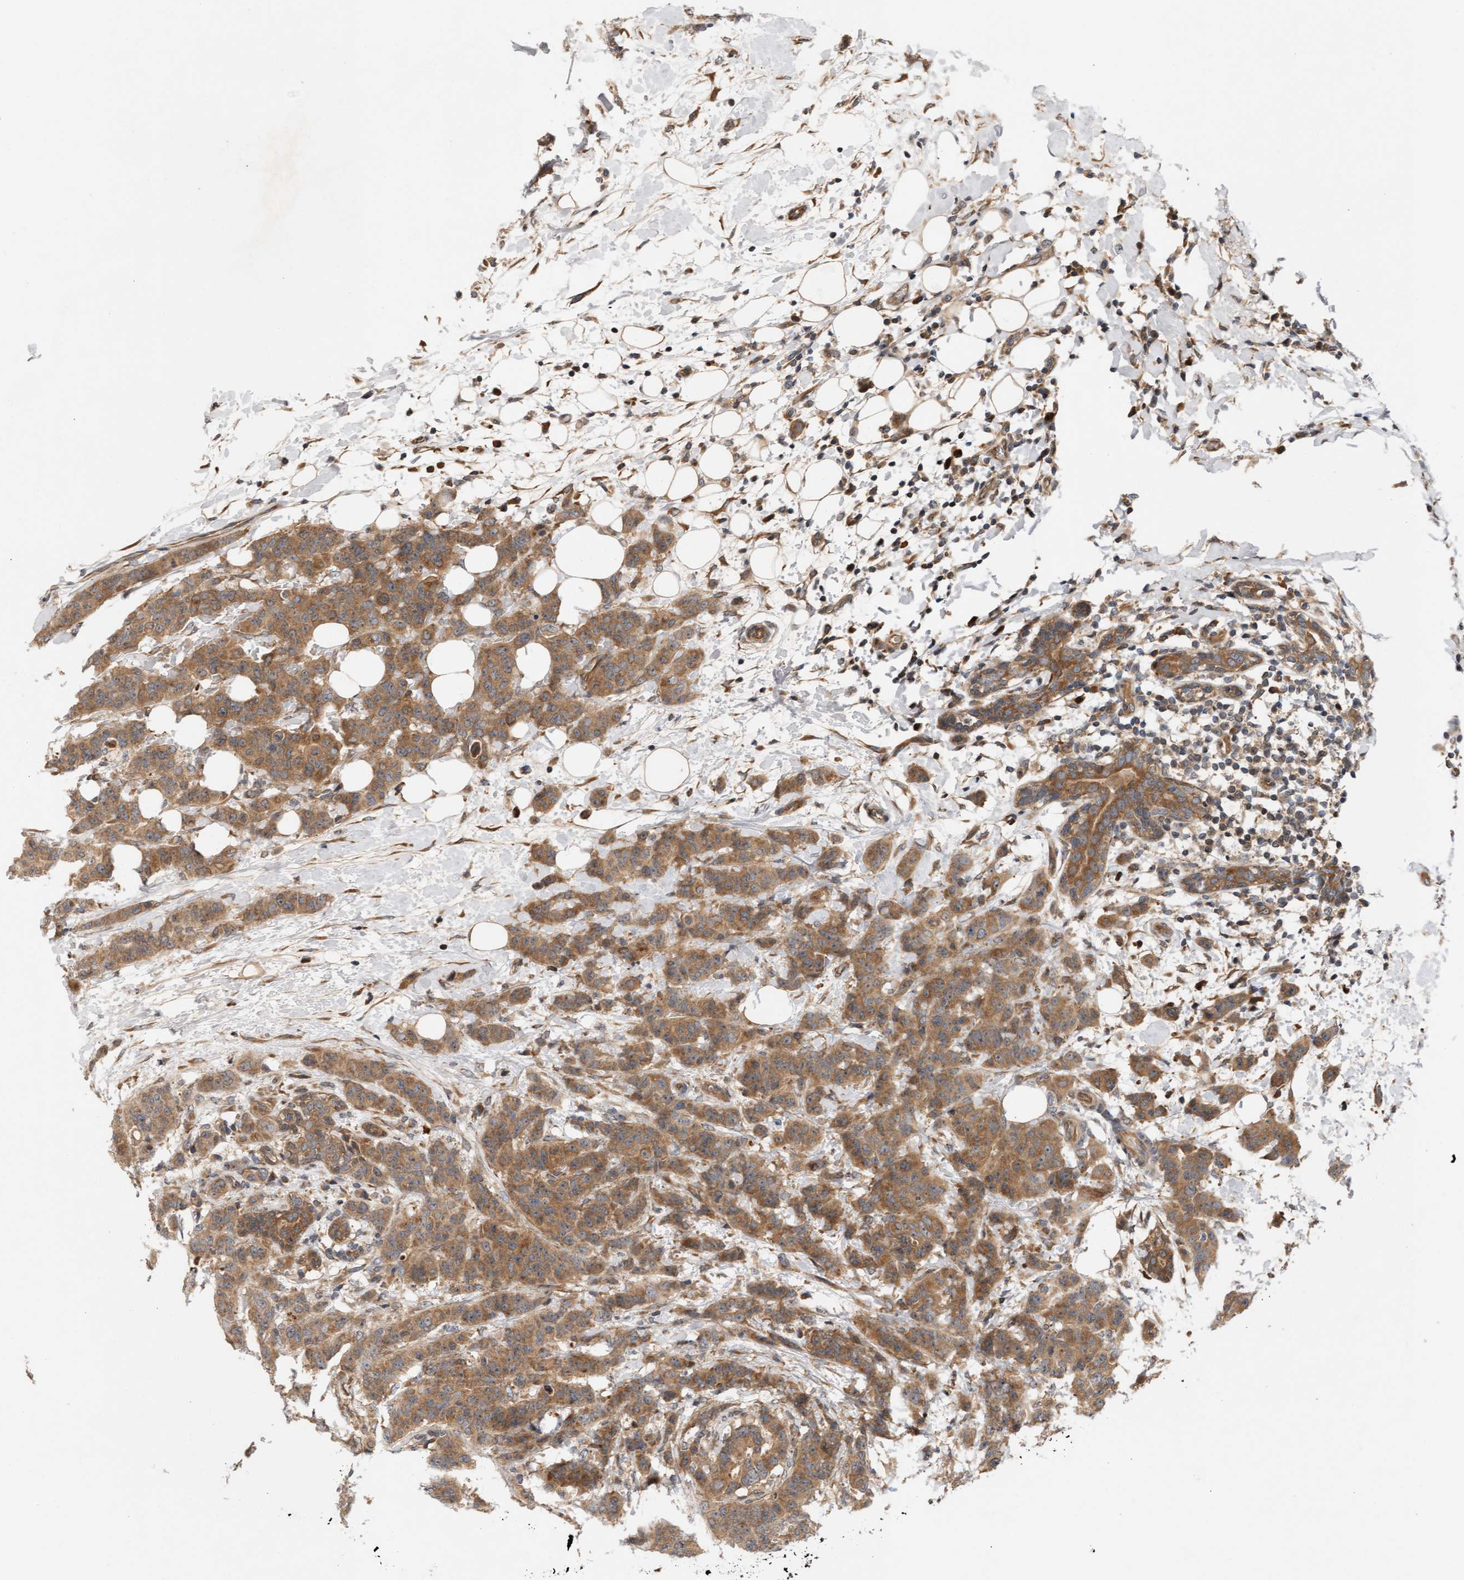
{"staining": {"intensity": "moderate", "quantity": ">75%", "location": "cytoplasmic/membranous"}, "tissue": "breast cancer", "cell_type": "Tumor cells", "image_type": "cancer", "snomed": [{"axis": "morphology", "description": "Normal tissue, NOS"}, {"axis": "morphology", "description": "Duct carcinoma"}, {"axis": "topography", "description": "Breast"}], "caption": "Immunohistochemistry of human breast infiltrating ductal carcinoma displays medium levels of moderate cytoplasmic/membranous staining in about >75% of tumor cells.", "gene": "BAHCC1", "patient": {"sex": "female", "age": 40}}